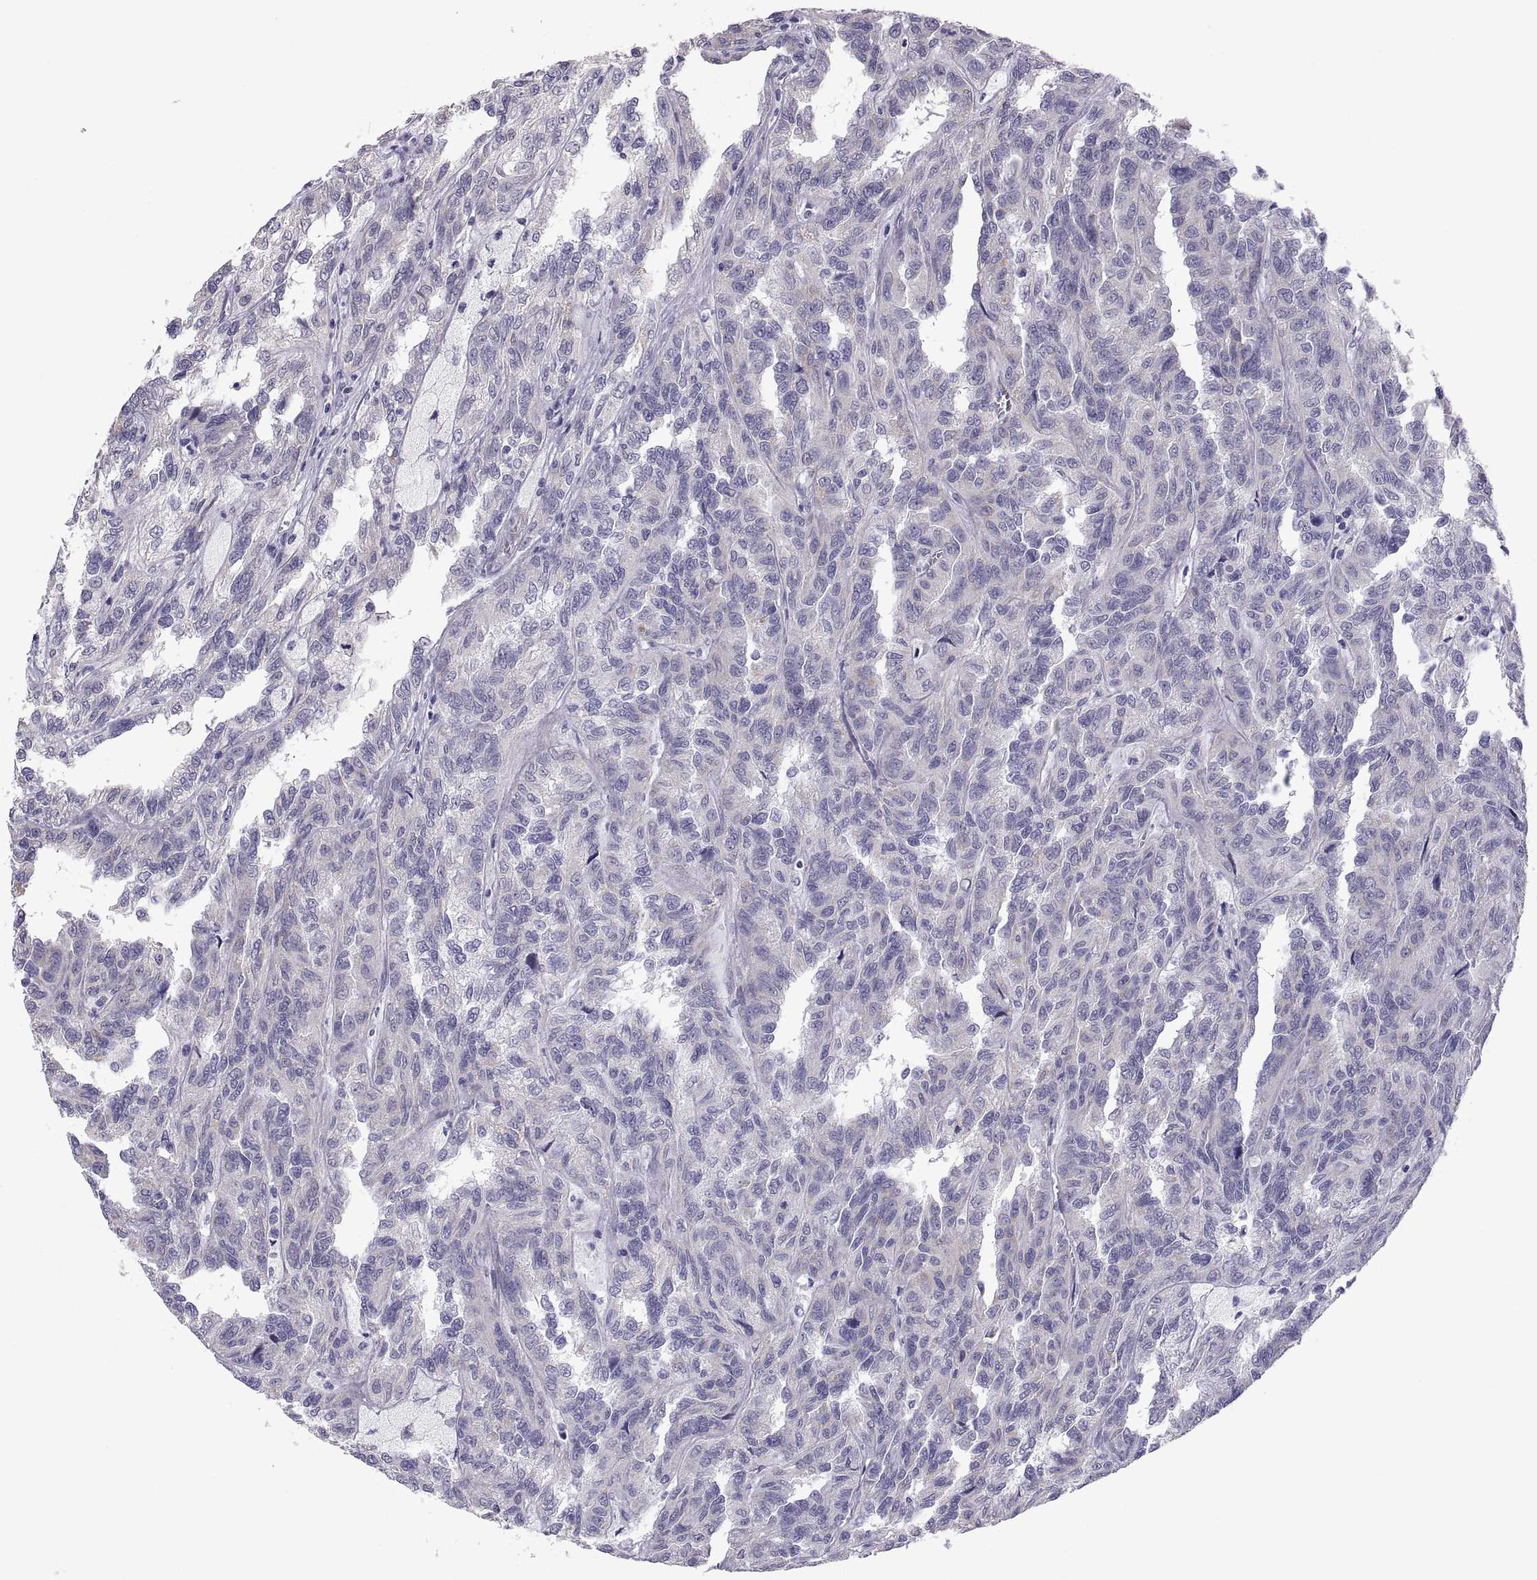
{"staining": {"intensity": "negative", "quantity": "none", "location": "none"}, "tissue": "renal cancer", "cell_type": "Tumor cells", "image_type": "cancer", "snomed": [{"axis": "morphology", "description": "Adenocarcinoma, NOS"}, {"axis": "topography", "description": "Kidney"}], "caption": "Renal cancer was stained to show a protein in brown. There is no significant staining in tumor cells.", "gene": "FAM170A", "patient": {"sex": "male", "age": 79}}